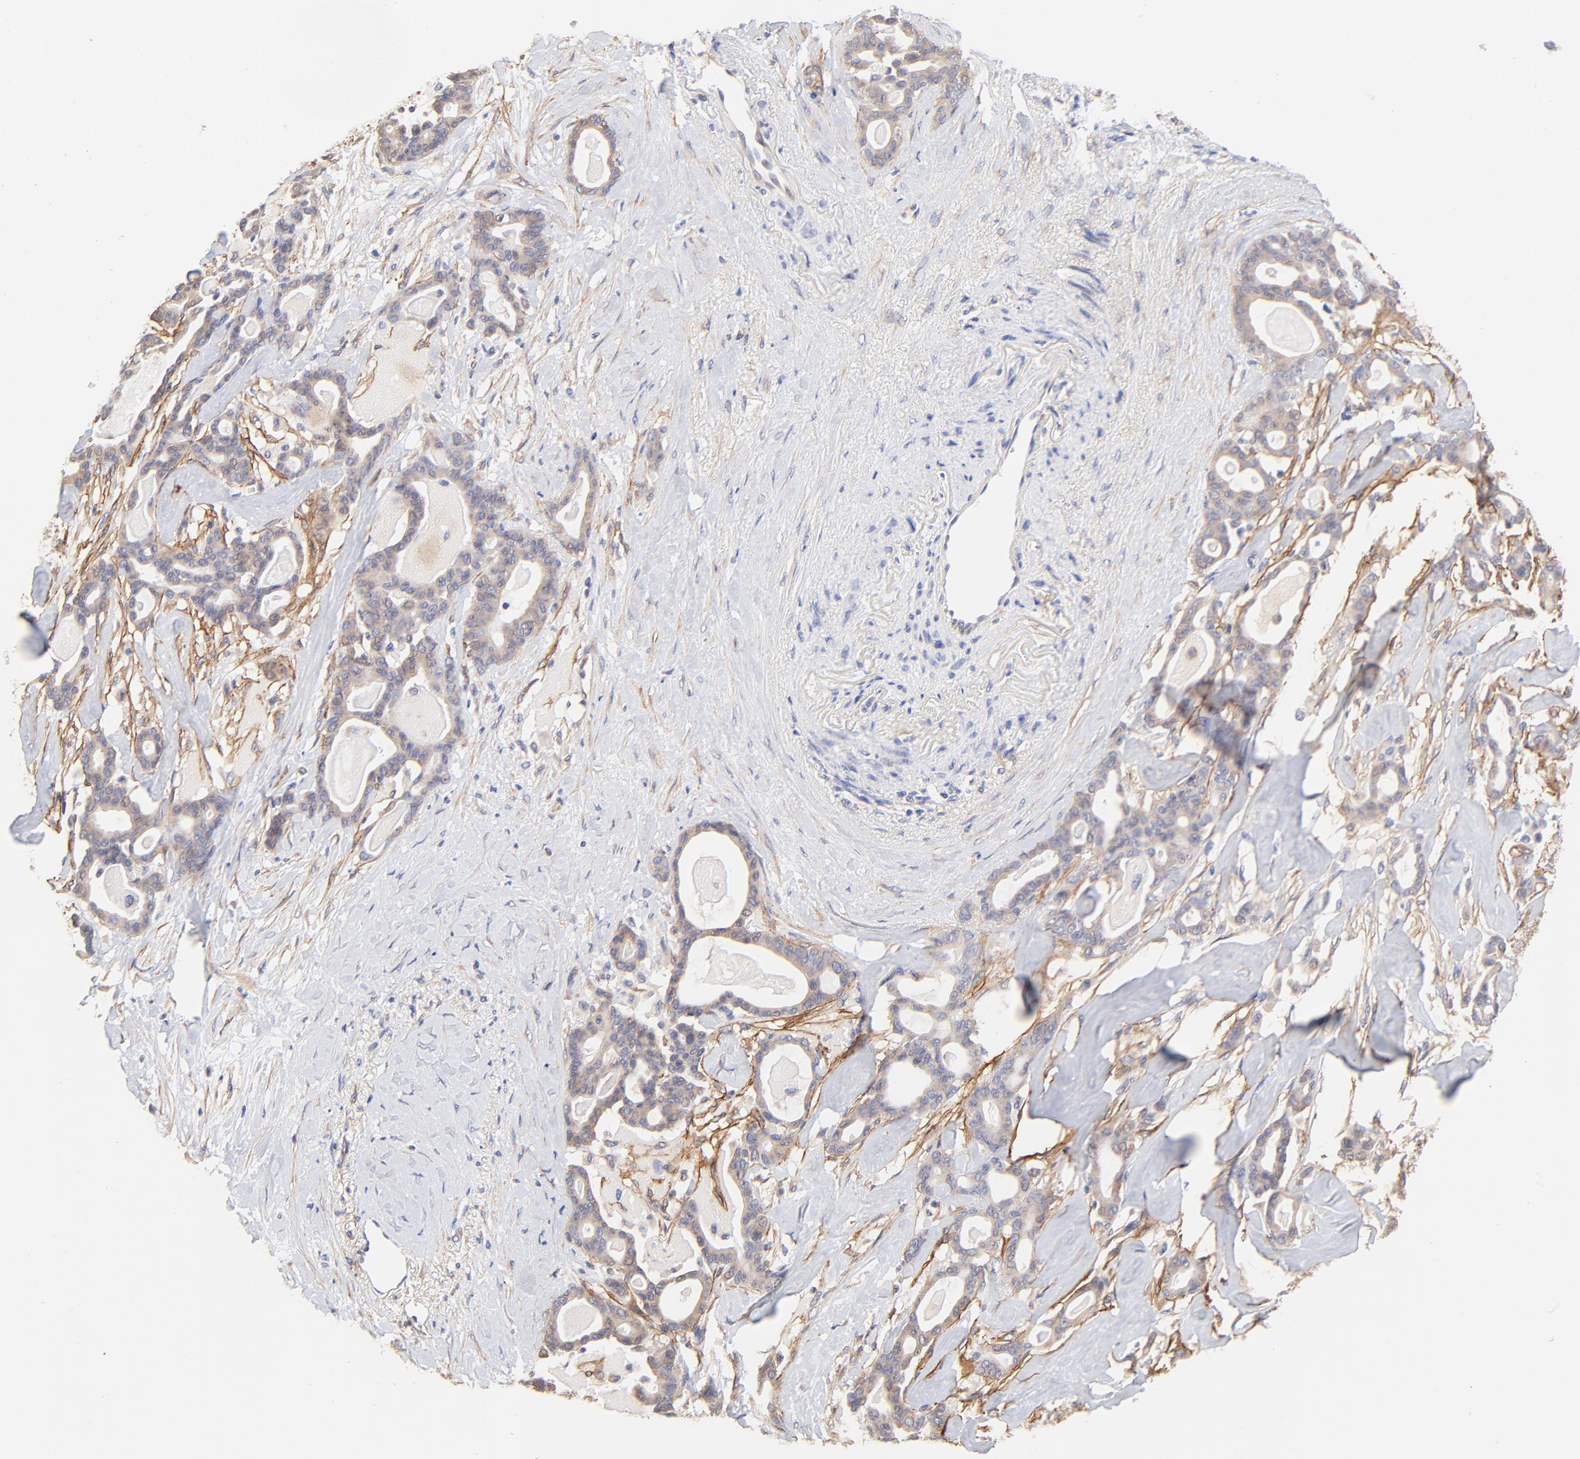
{"staining": {"intensity": "weak", "quantity": ">75%", "location": "cytoplasmic/membranous"}, "tissue": "pancreatic cancer", "cell_type": "Tumor cells", "image_type": "cancer", "snomed": [{"axis": "morphology", "description": "Adenocarcinoma, NOS"}, {"axis": "topography", "description": "Pancreas"}], "caption": "Protein expression analysis of pancreatic adenocarcinoma displays weak cytoplasmic/membranous expression in about >75% of tumor cells.", "gene": "PTK7", "patient": {"sex": "male", "age": 63}}